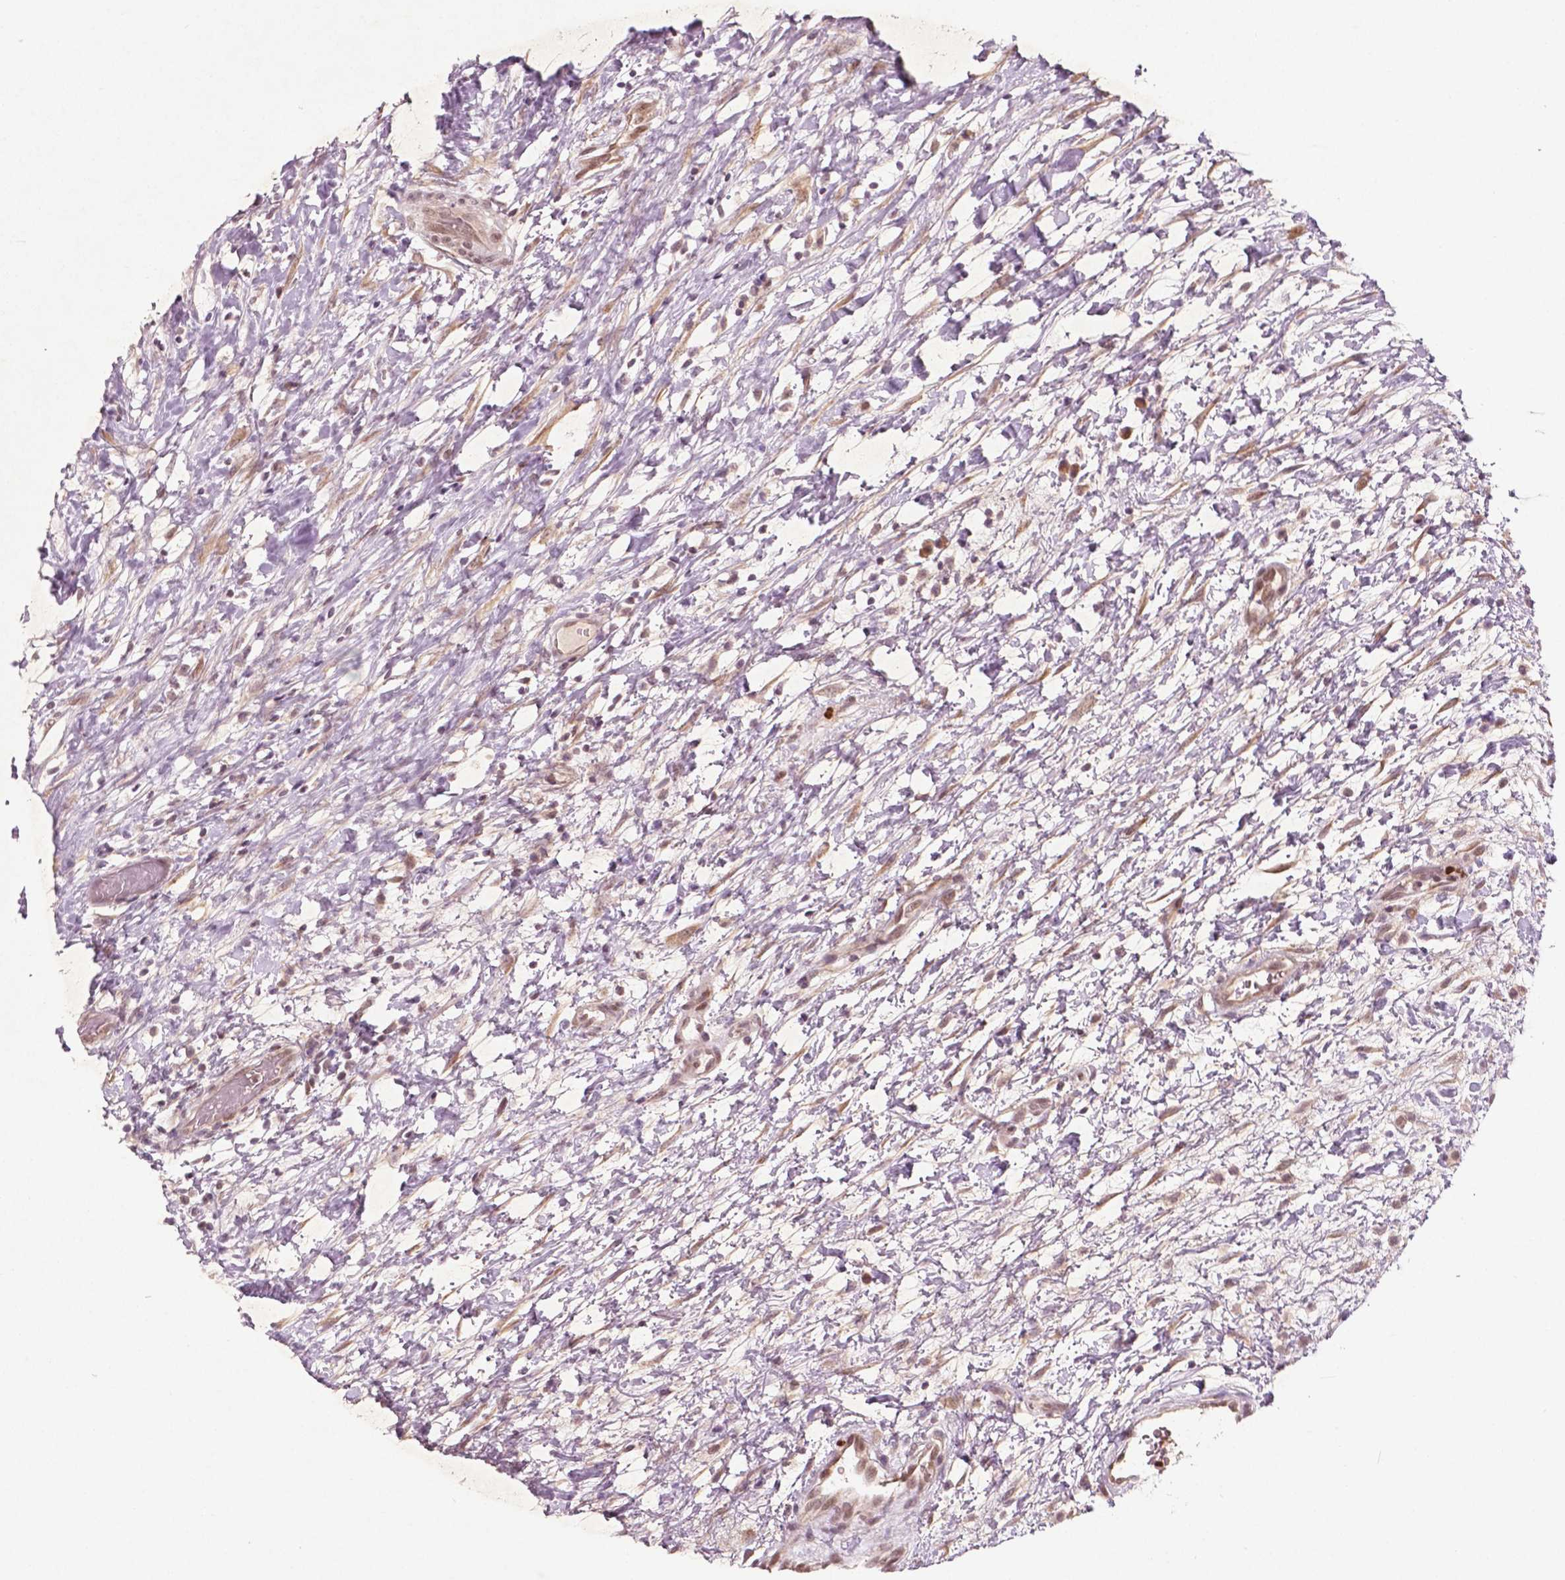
{"staining": {"intensity": "negative", "quantity": "none", "location": "none"}, "tissue": "renal cancer", "cell_type": "Tumor cells", "image_type": "cancer", "snomed": [{"axis": "morphology", "description": "Adenocarcinoma, NOS"}, {"axis": "topography", "description": "Kidney"}], "caption": "Immunohistochemical staining of renal adenocarcinoma shows no significant expression in tumor cells.", "gene": "NFAT5", "patient": {"sex": "male", "age": 59}}